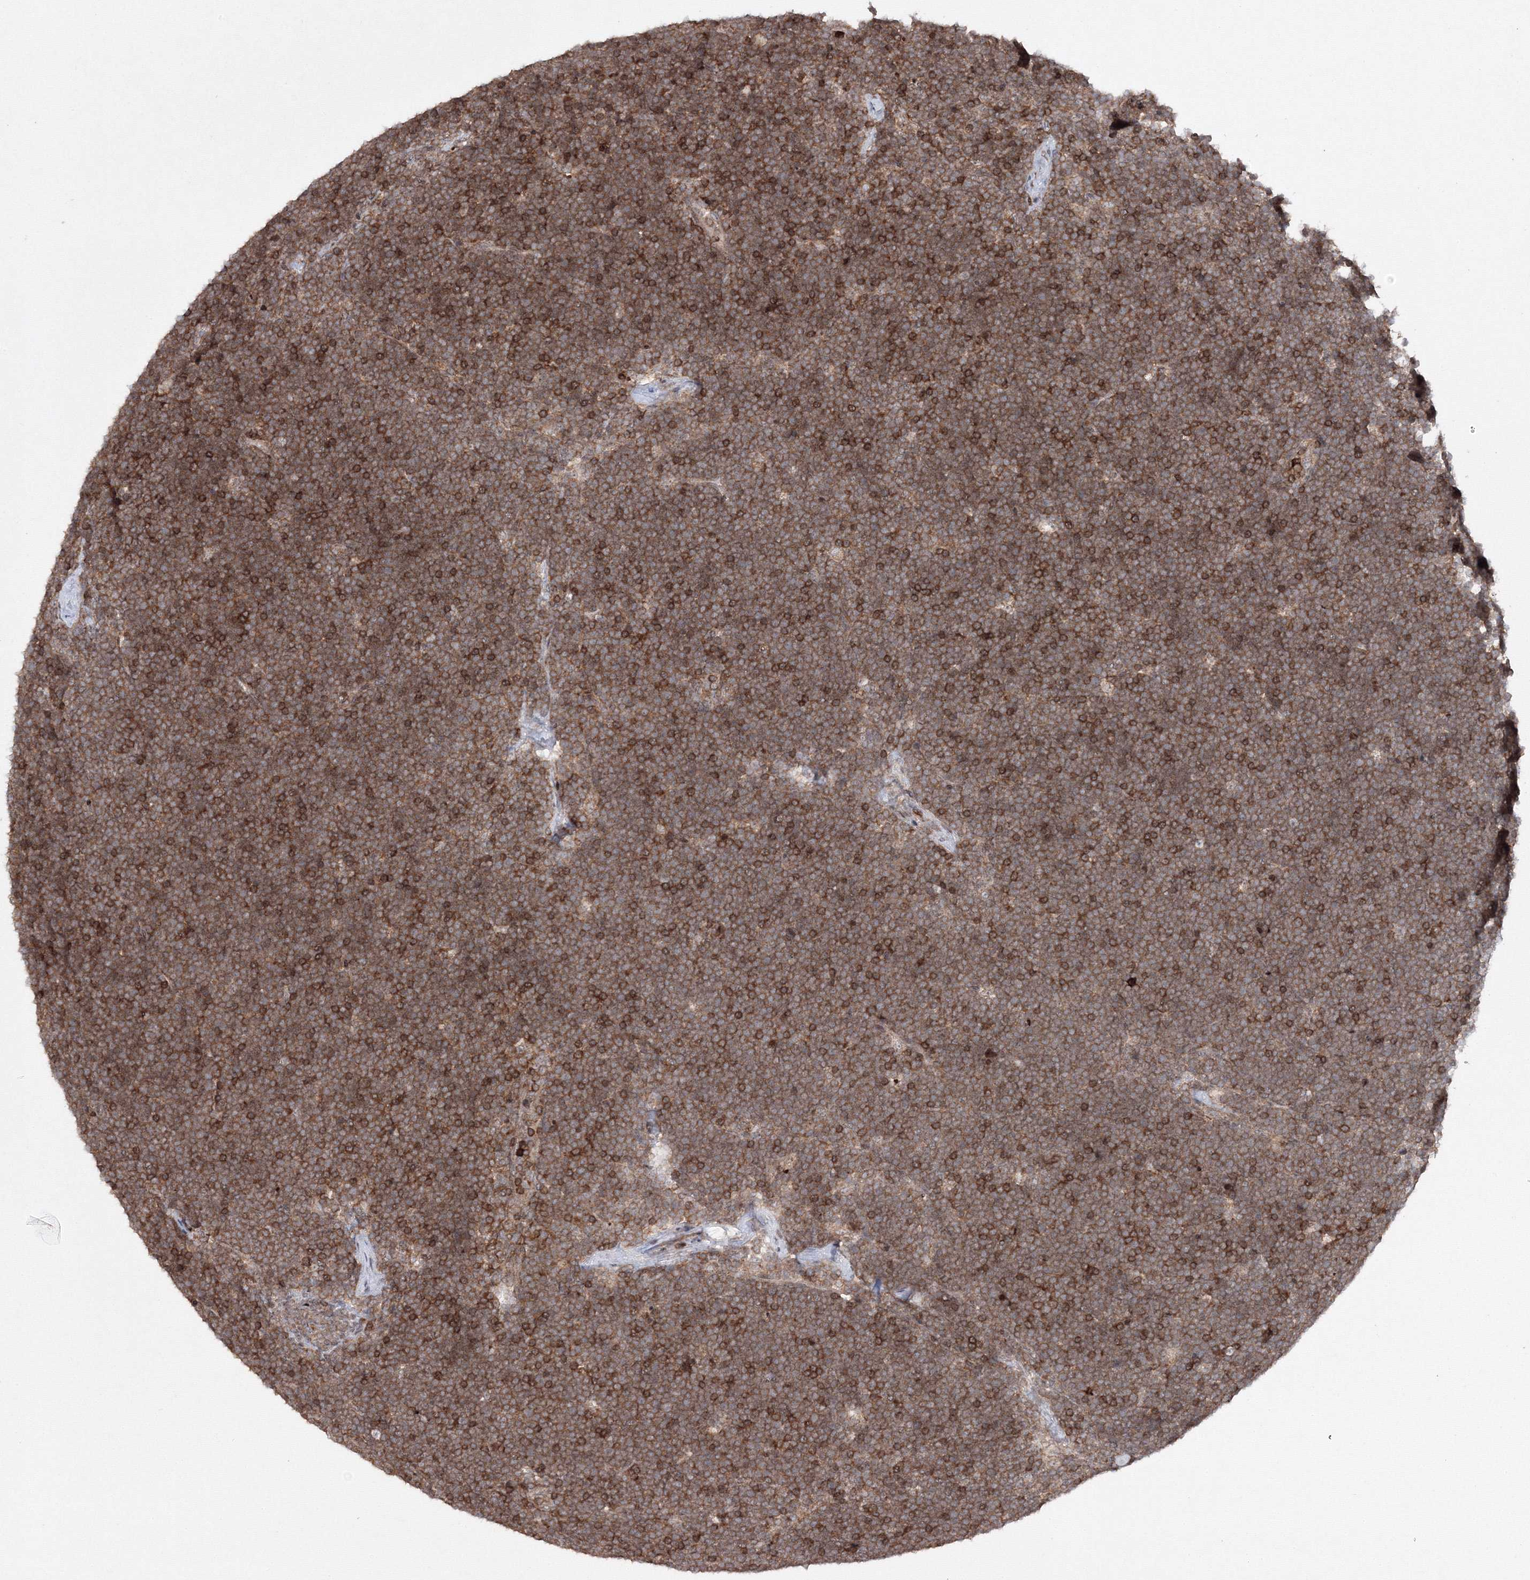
{"staining": {"intensity": "strong", "quantity": ">75%", "location": "cytoplasmic/membranous"}, "tissue": "lymphoma", "cell_type": "Tumor cells", "image_type": "cancer", "snomed": [{"axis": "morphology", "description": "Malignant lymphoma, non-Hodgkin's type, High grade"}, {"axis": "topography", "description": "Lymph node"}], "caption": "IHC staining of malignant lymphoma, non-Hodgkin's type (high-grade), which displays high levels of strong cytoplasmic/membranous positivity in approximately >75% of tumor cells indicating strong cytoplasmic/membranous protein positivity. The staining was performed using DAB (brown) for protein detection and nuclei were counterstained in hematoxylin (blue).", "gene": "MKRN2", "patient": {"sex": "male", "age": 13}}